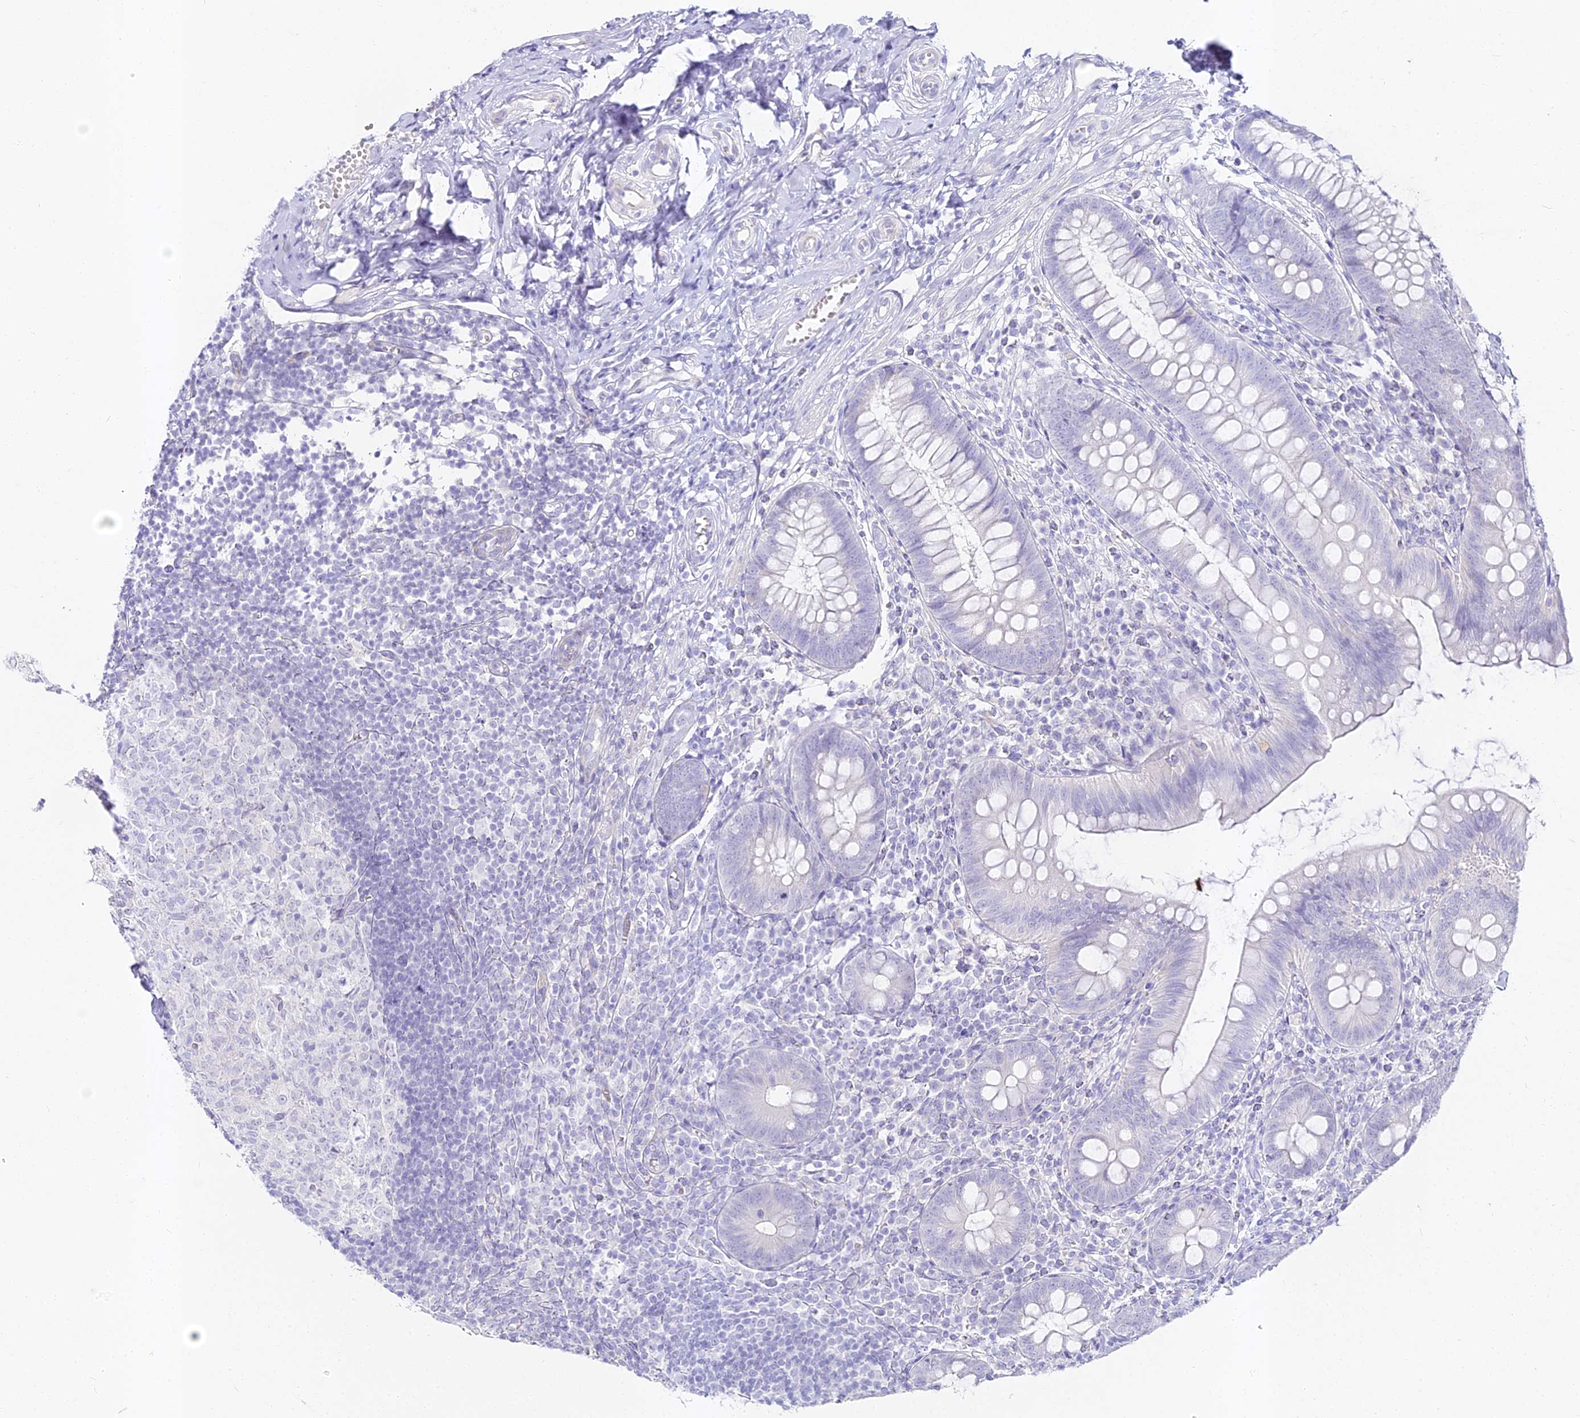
{"staining": {"intensity": "negative", "quantity": "none", "location": "none"}, "tissue": "appendix", "cell_type": "Glandular cells", "image_type": "normal", "snomed": [{"axis": "morphology", "description": "Normal tissue, NOS"}, {"axis": "topography", "description": "Appendix"}], "caption": "The micrograph reveals no staining of glandular cells in benign appendix. The staining is performed using DAB (3,3'-diaminobenzidine) brown chromogen with nuclei counter-stained in using hematoxylin.", "gene": "ALPG", "patient": {"sex": "male", "age": 14}}